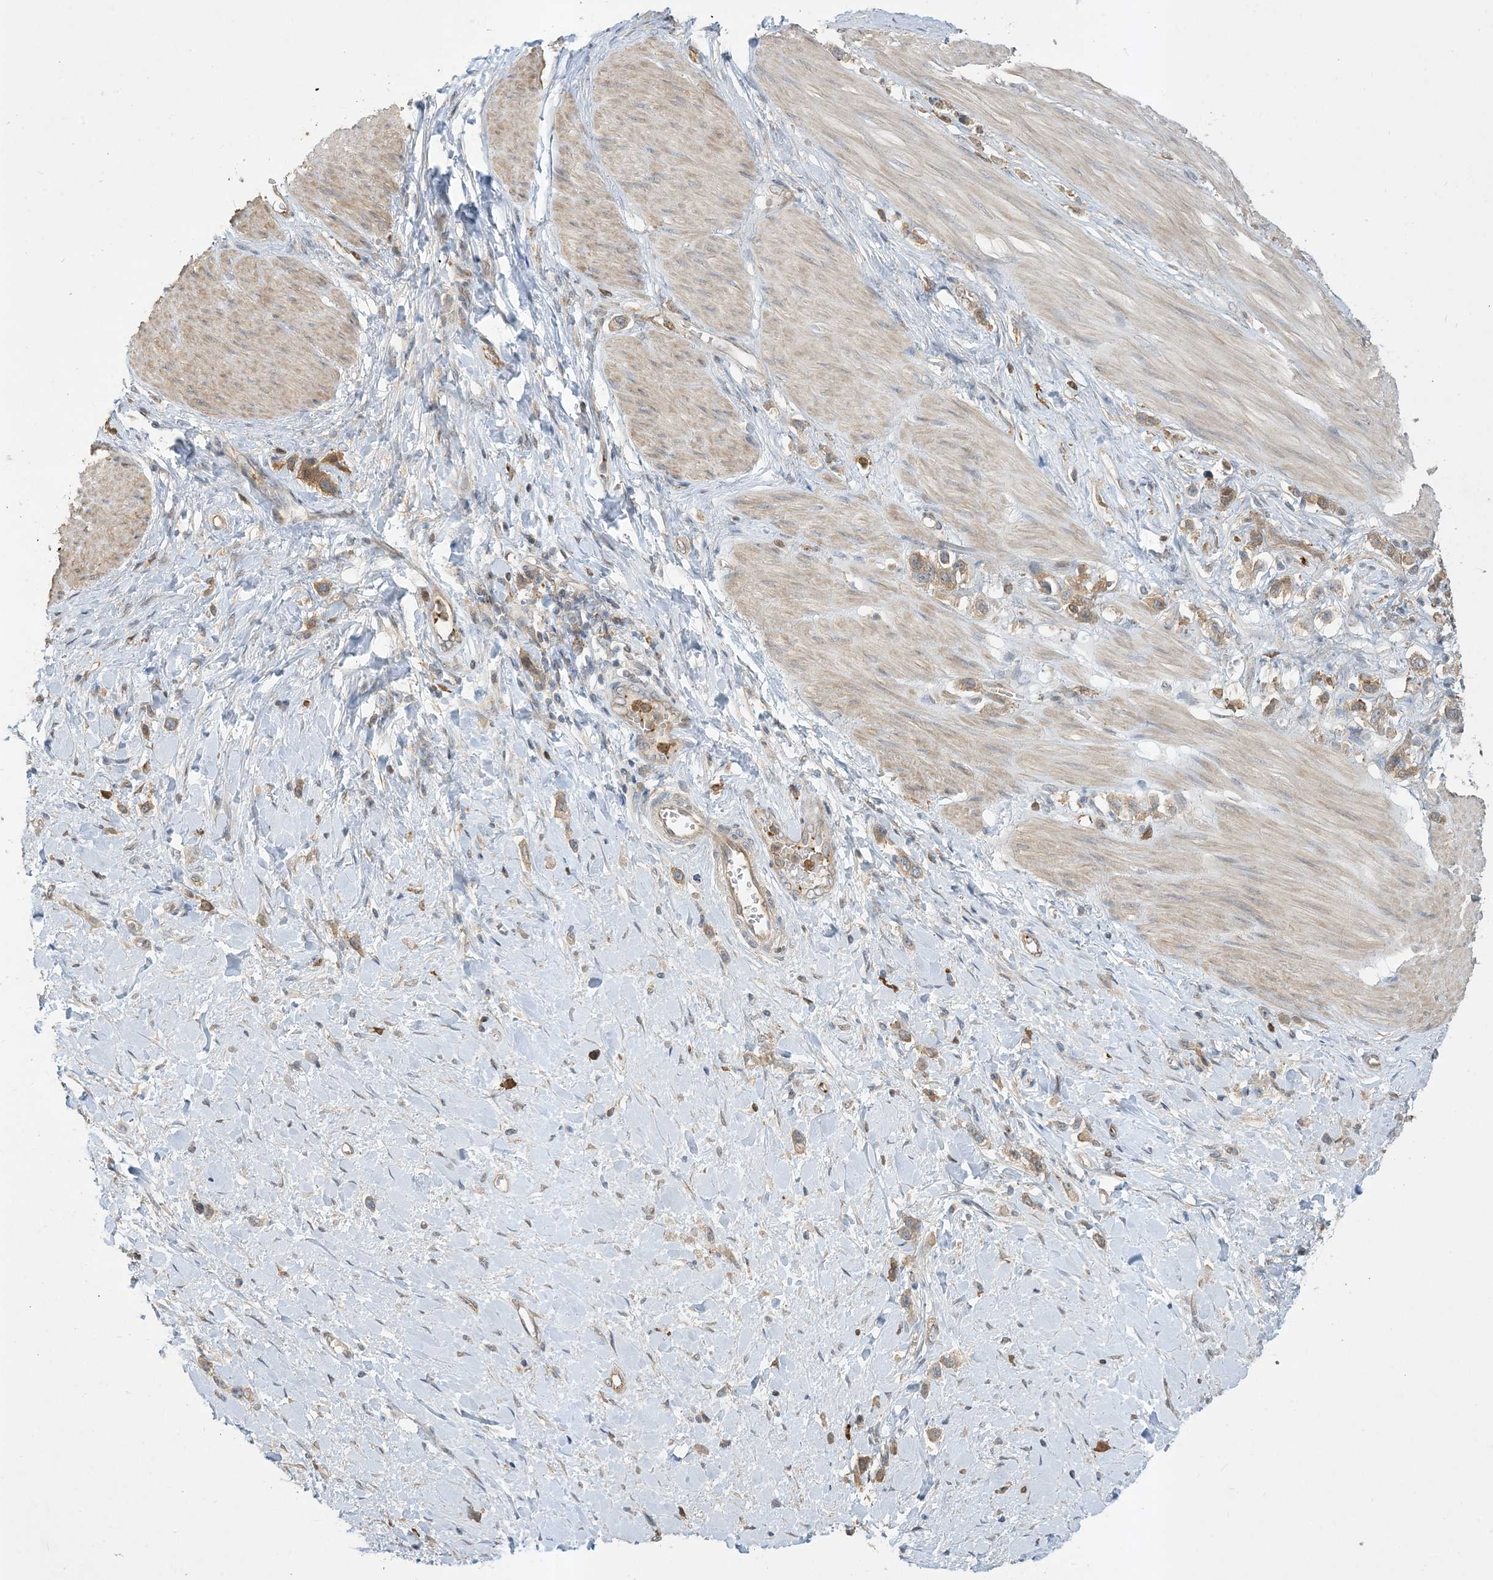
{"staining": {"intensity": "weak", "quantity": ">75%", "location": "cytoplasmic/membranous"}, "tissue": "stomach cancer", "cell_type": "Tumor cells", "image_type": "cancer", "snomed": [{"axis": "morphology", "description": "Adenocarcinoma, NOS"}, {"axis": "topography", "description": "Stomach"}], "caption": "Human adenocarcinoma (stomach) stained with a protein marker exhibits weak staining in tumor cells.", "gene": "TMSB4X", "patient": {"sex": "female", "age": 65}}